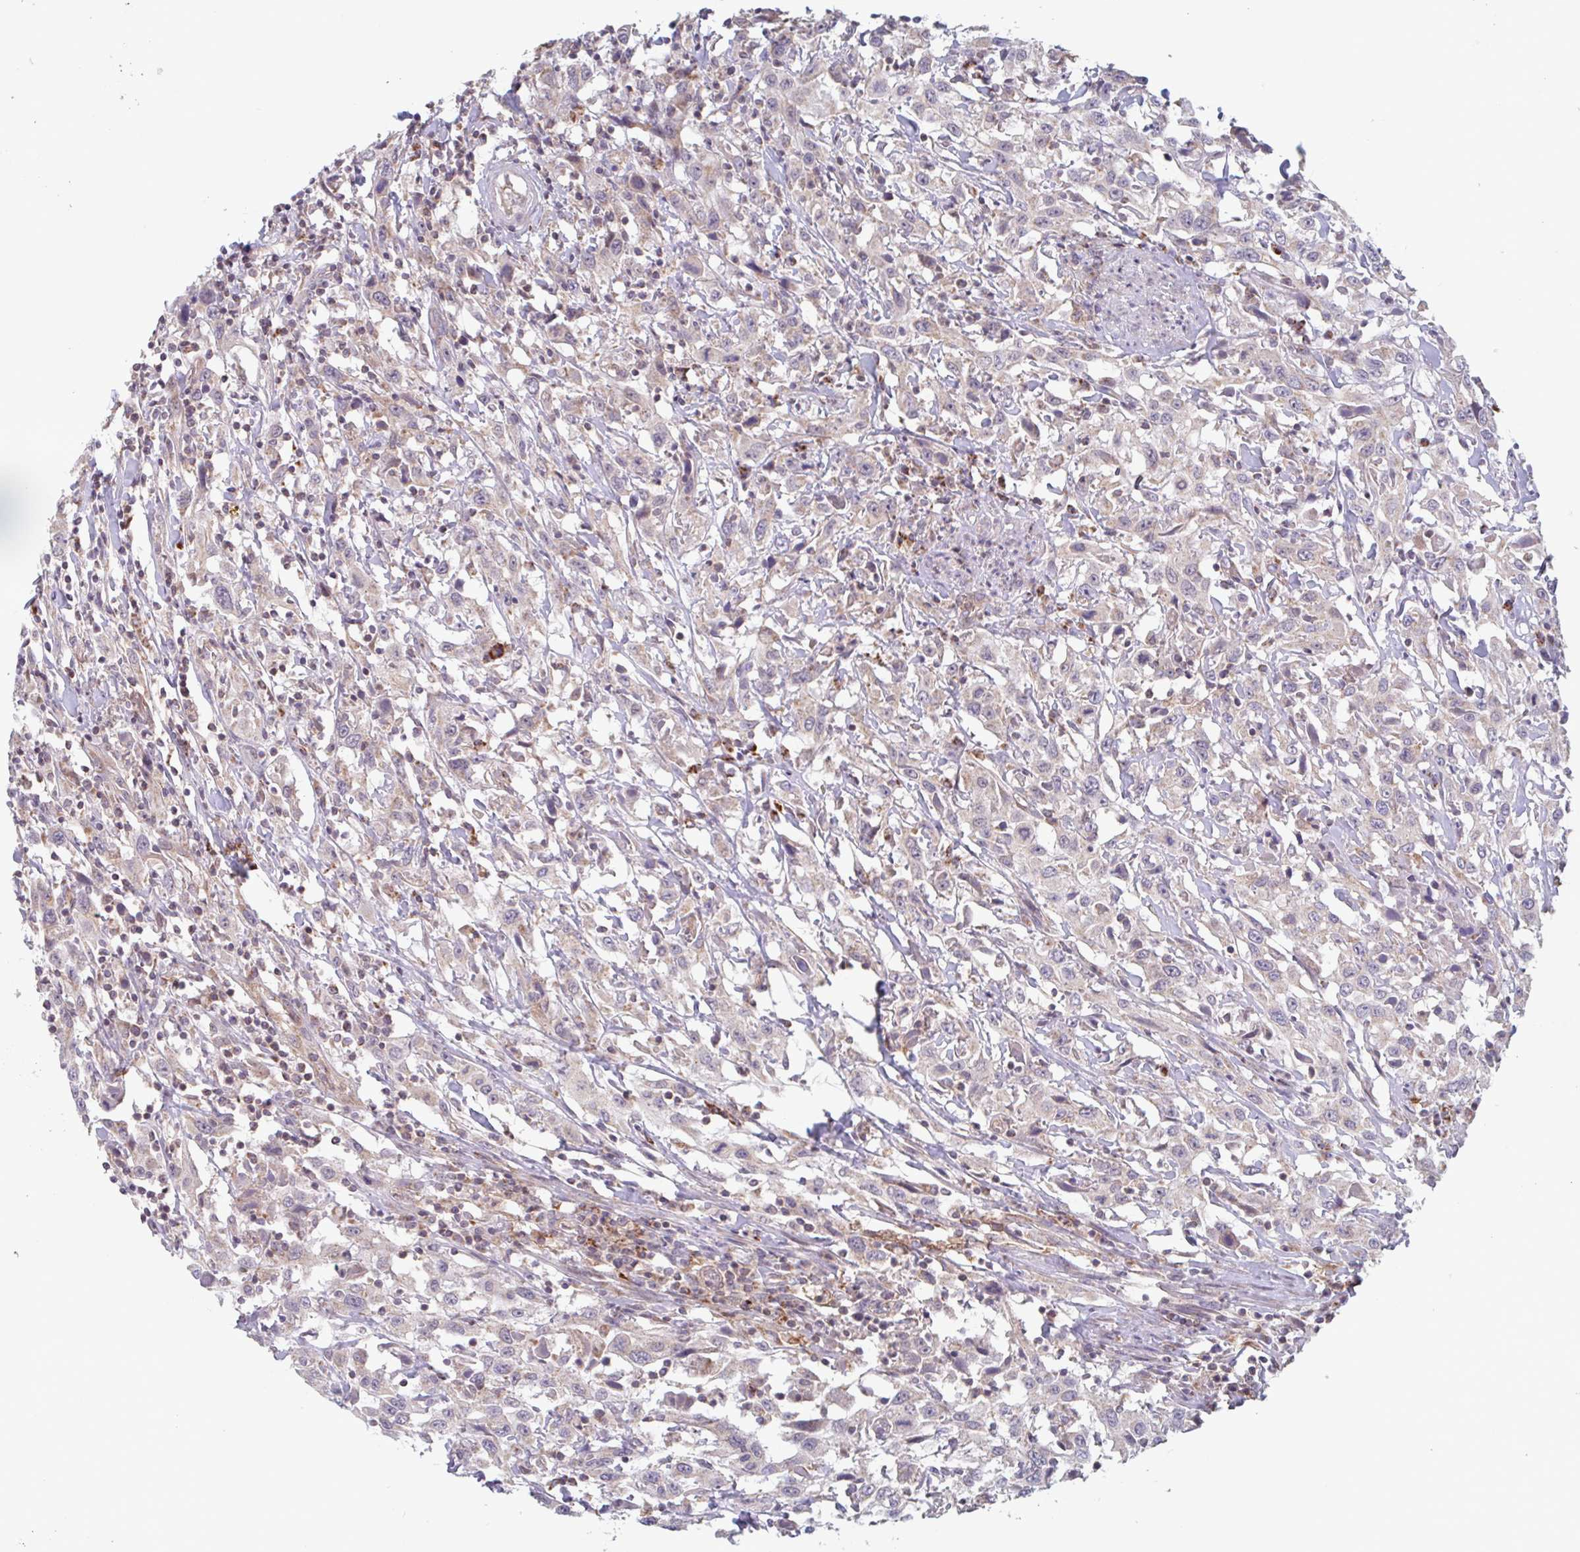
{"staining": {"intensity": "weak", "quantity": "<25%", "location": "cytoplasmic/membranous"}, "tissue": "urothelial cancer", "cell_type": "Tumor cells", "image_type": "cancer", "snomed": [{"axis": "morphology", "description": "Urothelial carcinoma, High grade"}, {"axis": "topography", "description": "Urinary bladder"}], "caption": "An IHC histopathology image of high-grade urothelial carcinoma is shown. There is no staining in tumor cells of high-grade urothelial carcinoma.", "gene": "SURF1", "patient": {"sex": "male", "age": 61}}